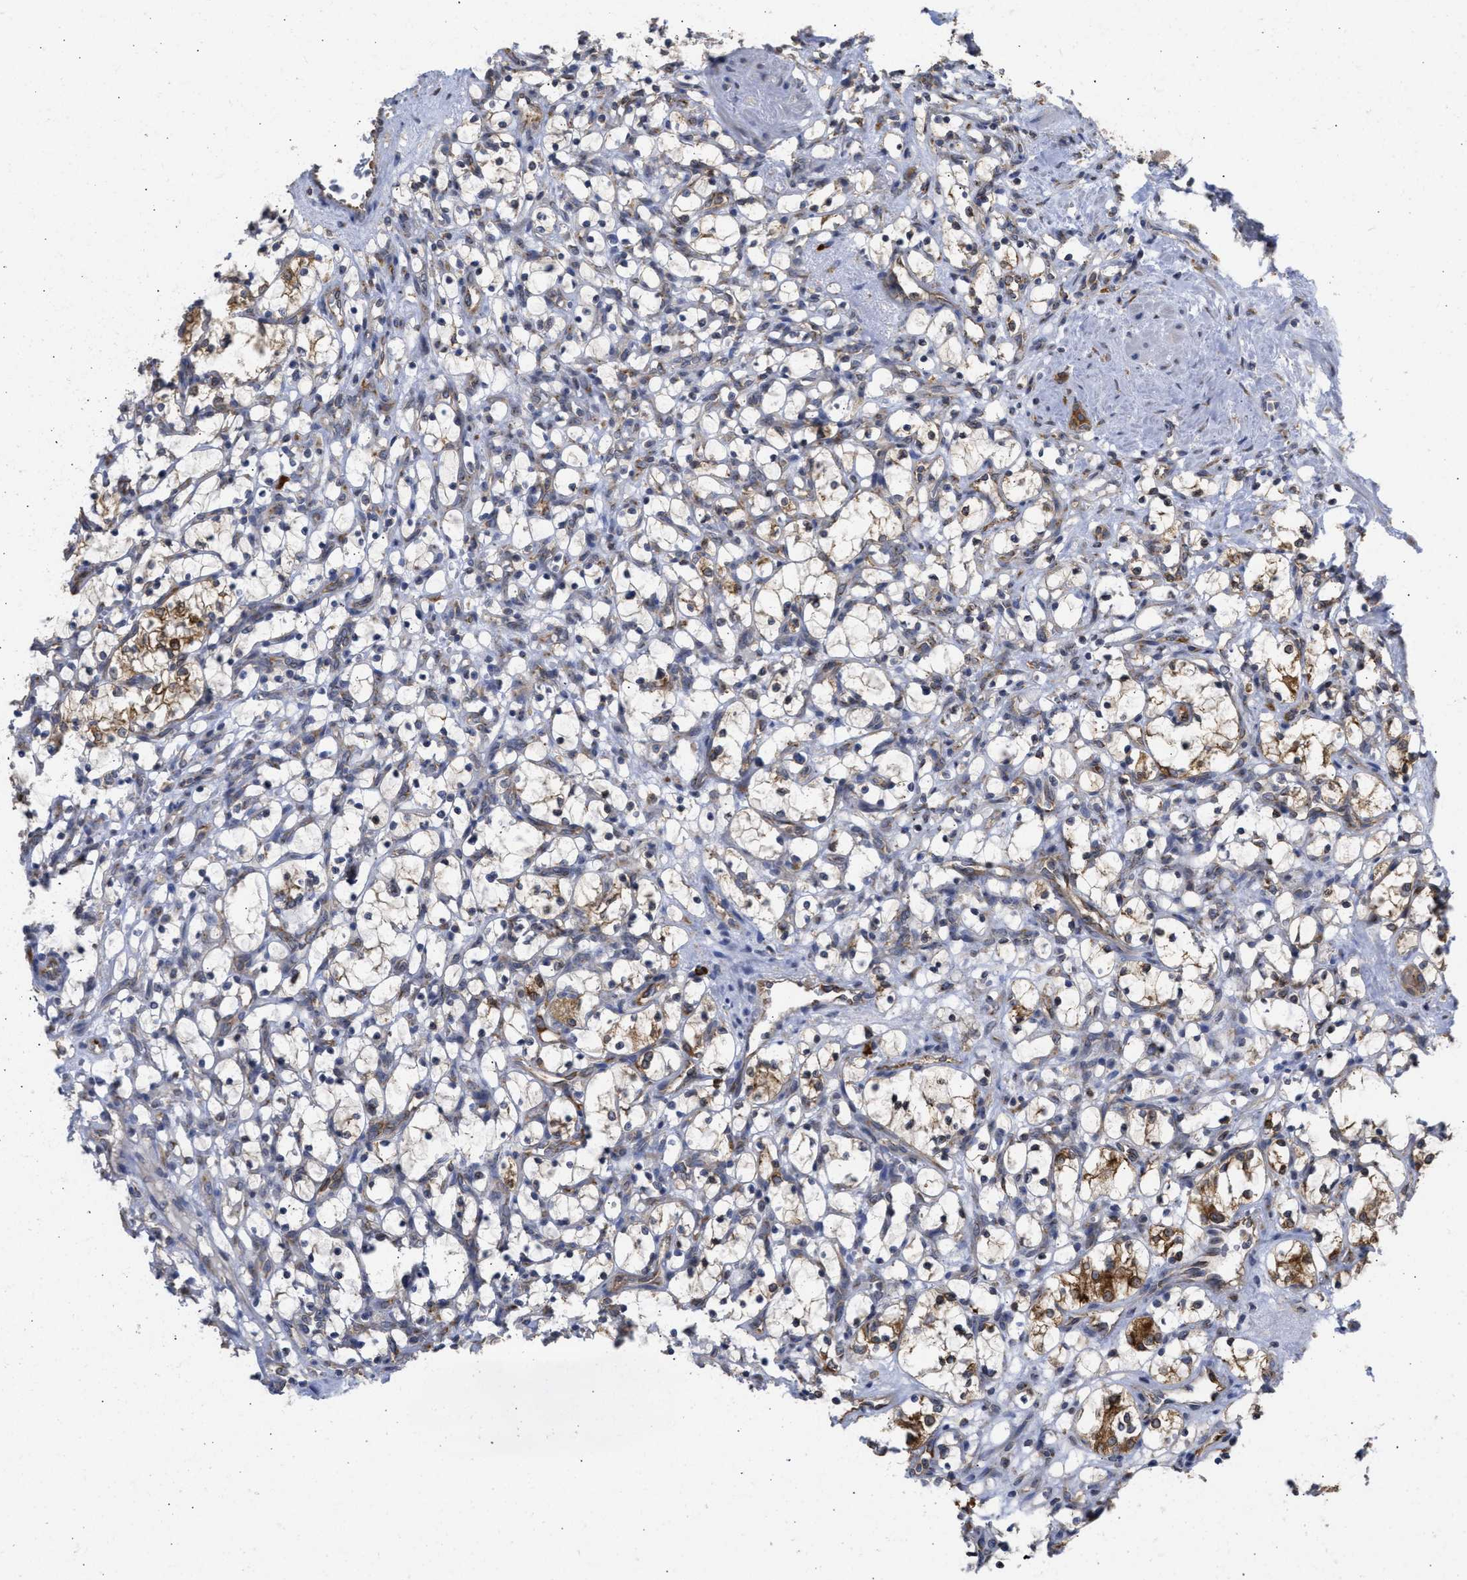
{"staining": {"intensity": "moderate", "quantity": "<25%", "location": "cytoplasmic/membranous"}, "tissue": "renal cancer", "cell_type": "Tumor cells", "image_type": "cancer", "snomed": [{"axis": "morphology", "description": "Adenocarcinoma, NOS"}, {"axis": "topography", "description": "Kidney"}], "caption": "Protein expression analysis of human renal adenocarcinoma reveals moderate cytoplasmic/membranous expression in approximately <25% of tumor cells.", "gene": "DNAJC1", "patient": {"sex": "female", "age": 69}}